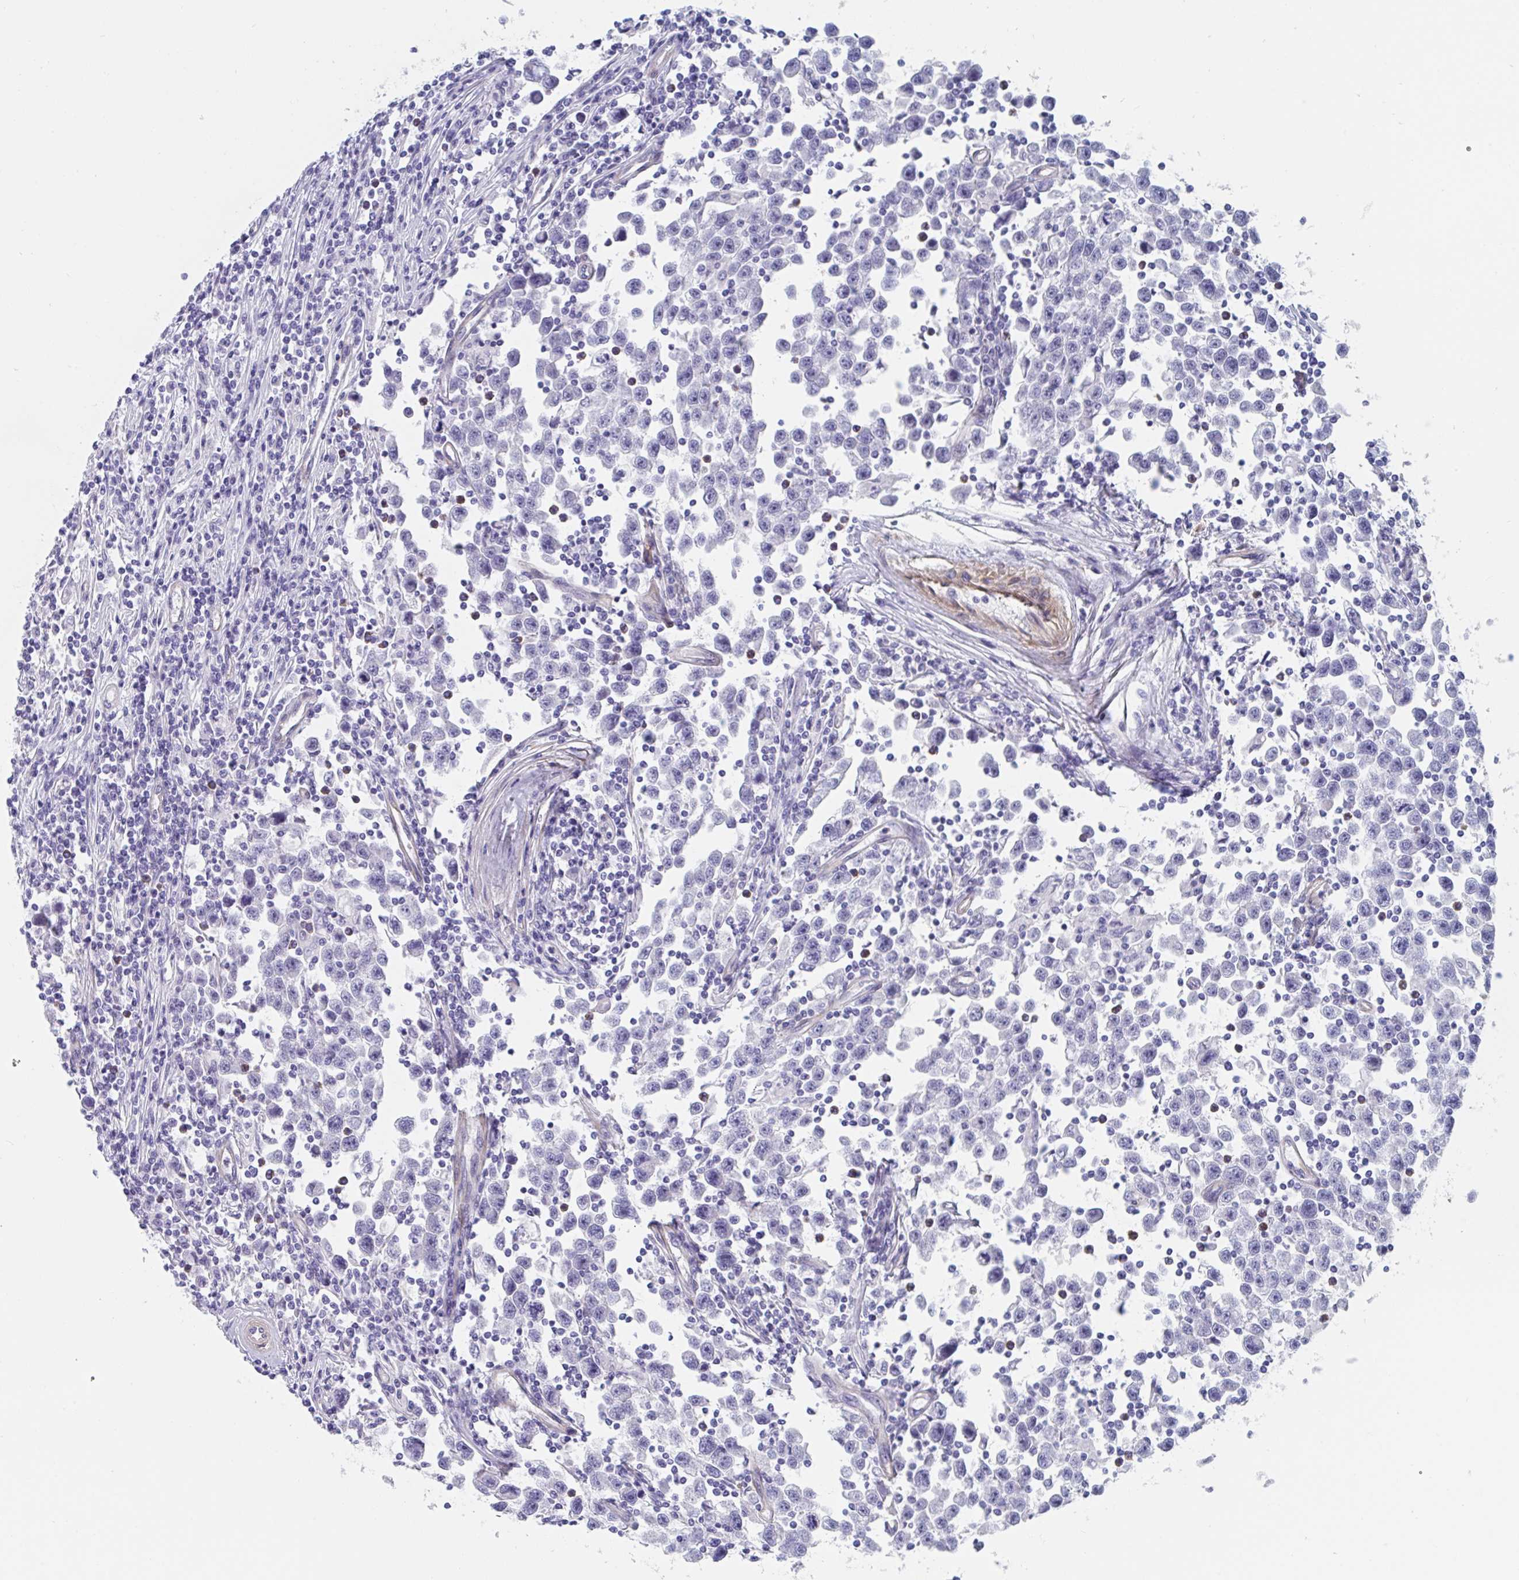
{"staining": {"intensity": "negative", "quantity": "none", "location": "none"}, "tissue": "testis cancer", "cell_type": "Tumor cells", "image_type": "cancer", "snomed": [{"axis": "morphology", "description": "Seminoma, NOS"}, {"axis": "topography", "description": "Testis"}], "caption": "Immunohistochemistry micrograph of neoplastic tissue: human testis cancer stained with DAB (3,3'-diaminobenzidine) exhibits no significant protein positivity in tumor cells.", "gene": "CITED4", "patient": {"sex": "male", "age": 31}}